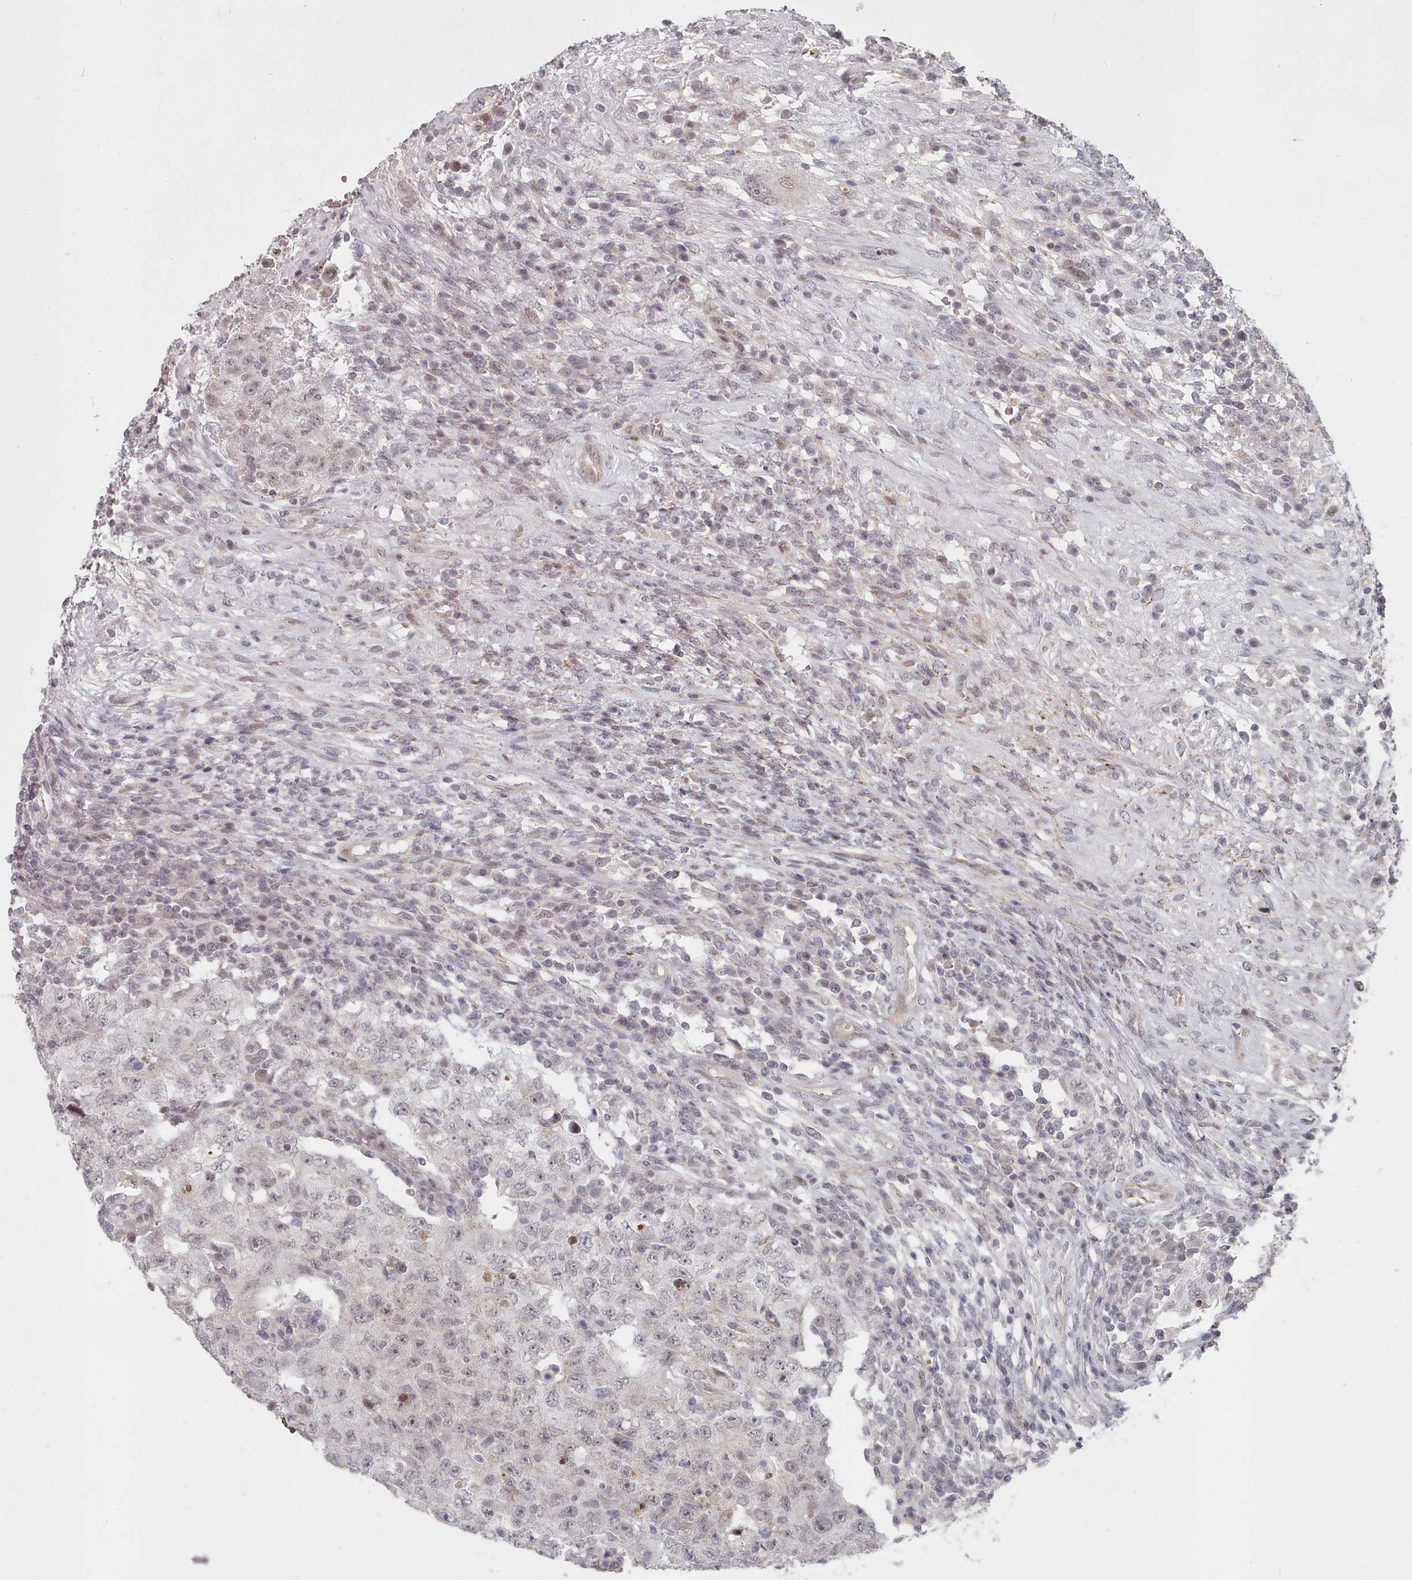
{"staining": {"intensity": "negative", "quantity": "none", "location": "none"}, "tissue": "testis cancer", "cell_type": "Tumor cells", "image_type": "cancer", "snomed": [{"axis": "morphology", "description": "Carcinoma, Embryonal, NOS"}, {"axis": "topography", "description": "Testis"}], "caption": "Image shows no significant protein expression in tumor cells of testis cancer (embryonal carcinoma).", "gene": "CPSF4", "patient": {"sex": "male", "age": 26}}